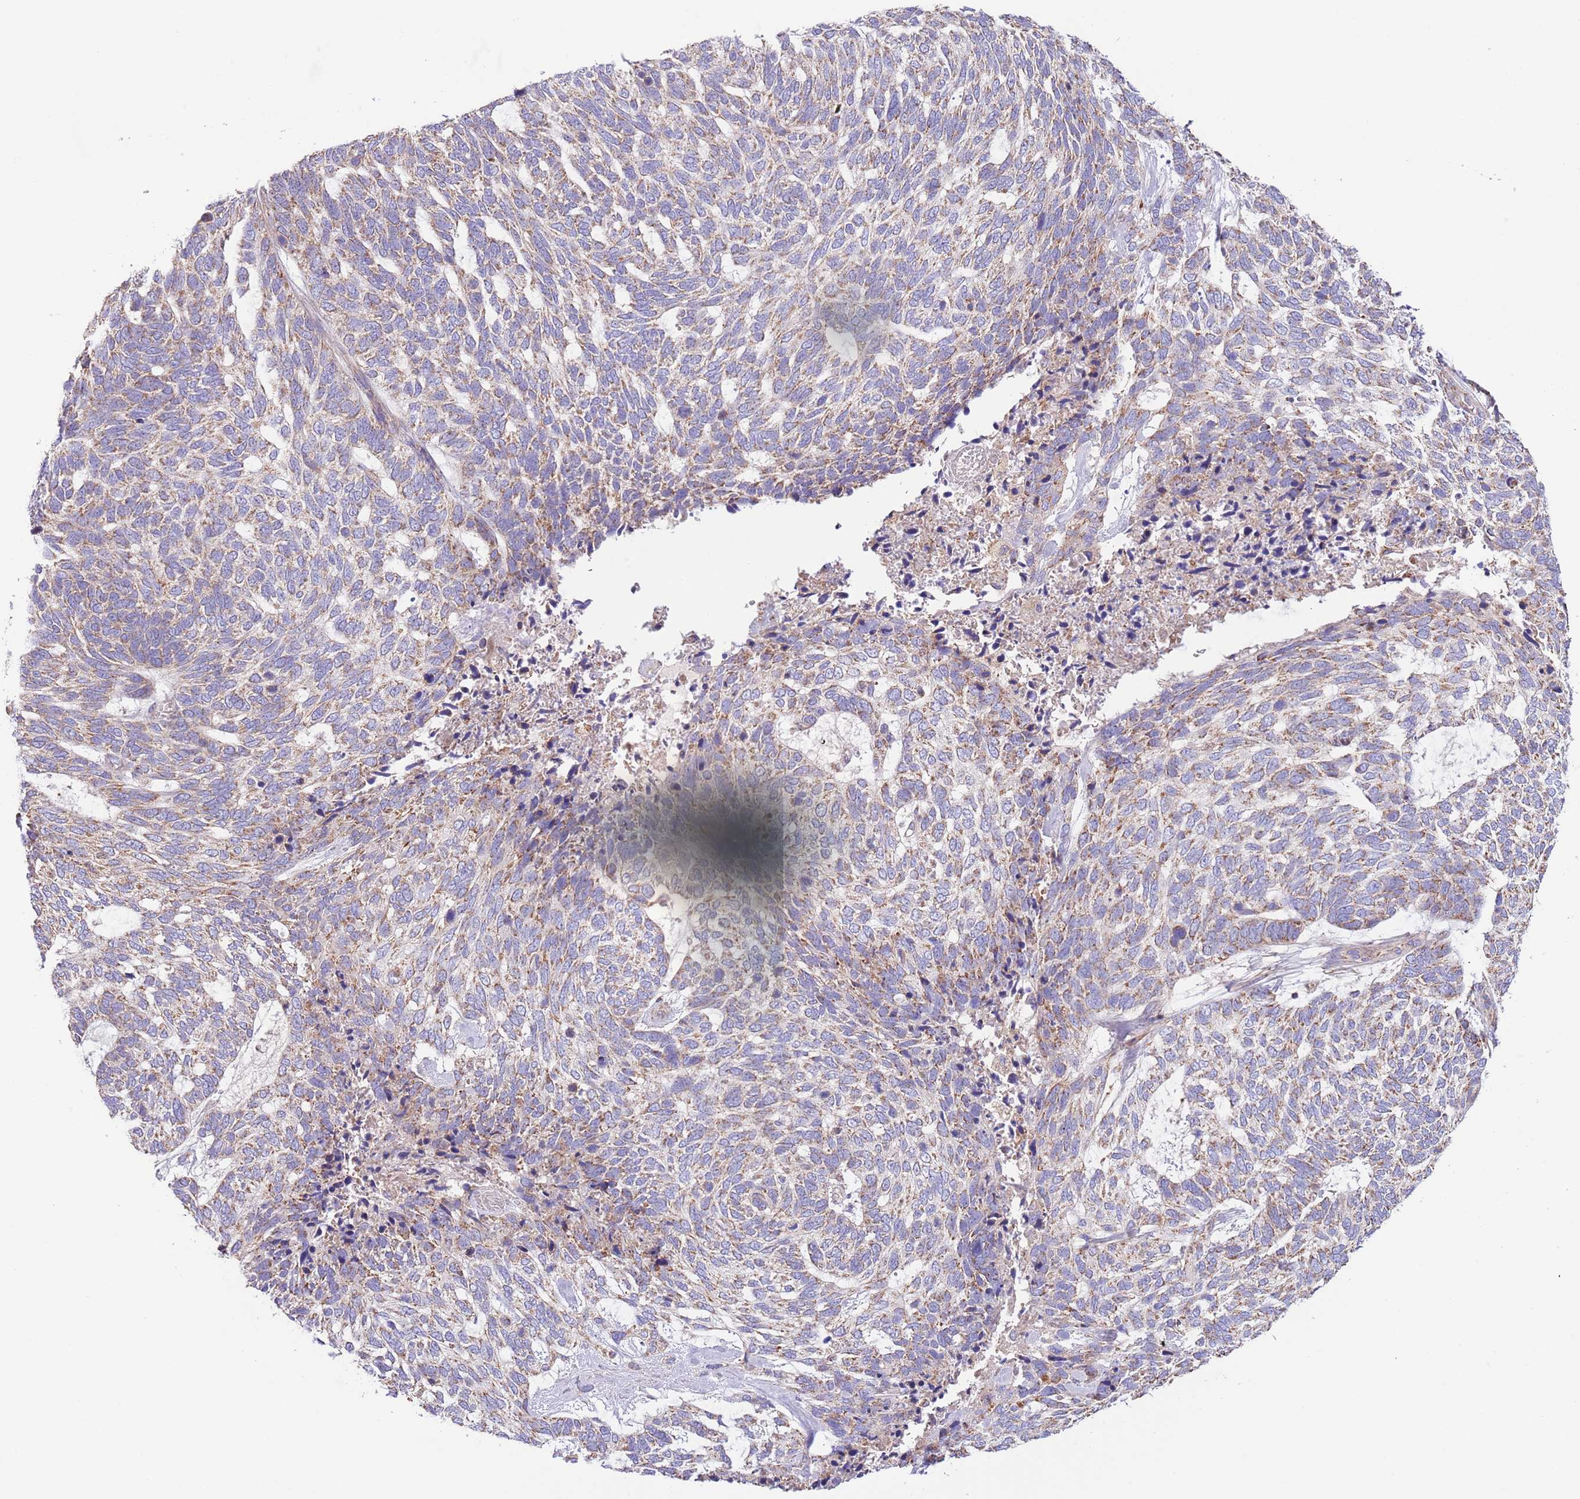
{"staining": {"intensity": "weak", "quantity": ">75%", "location": "cytoplasmic/membranous"}, "tissue": "skin cancer", "cell_type": "Tumor cells", "image_type": "cancer", "snomed": [{"axis": "morphology", "description": "Basal cell carcinoma"}, {"axis": "topography", "description": "Skin"}], "caption": "There is low levels of weak cytoplasmic/membranous positivity in tumor cells of skin cancer (basal cell carcinoma), as demonstrated by immunohistochemical staining (brown color).", "gene": "DNAJA3", "patient": {"sex": "female", "age": 65}}